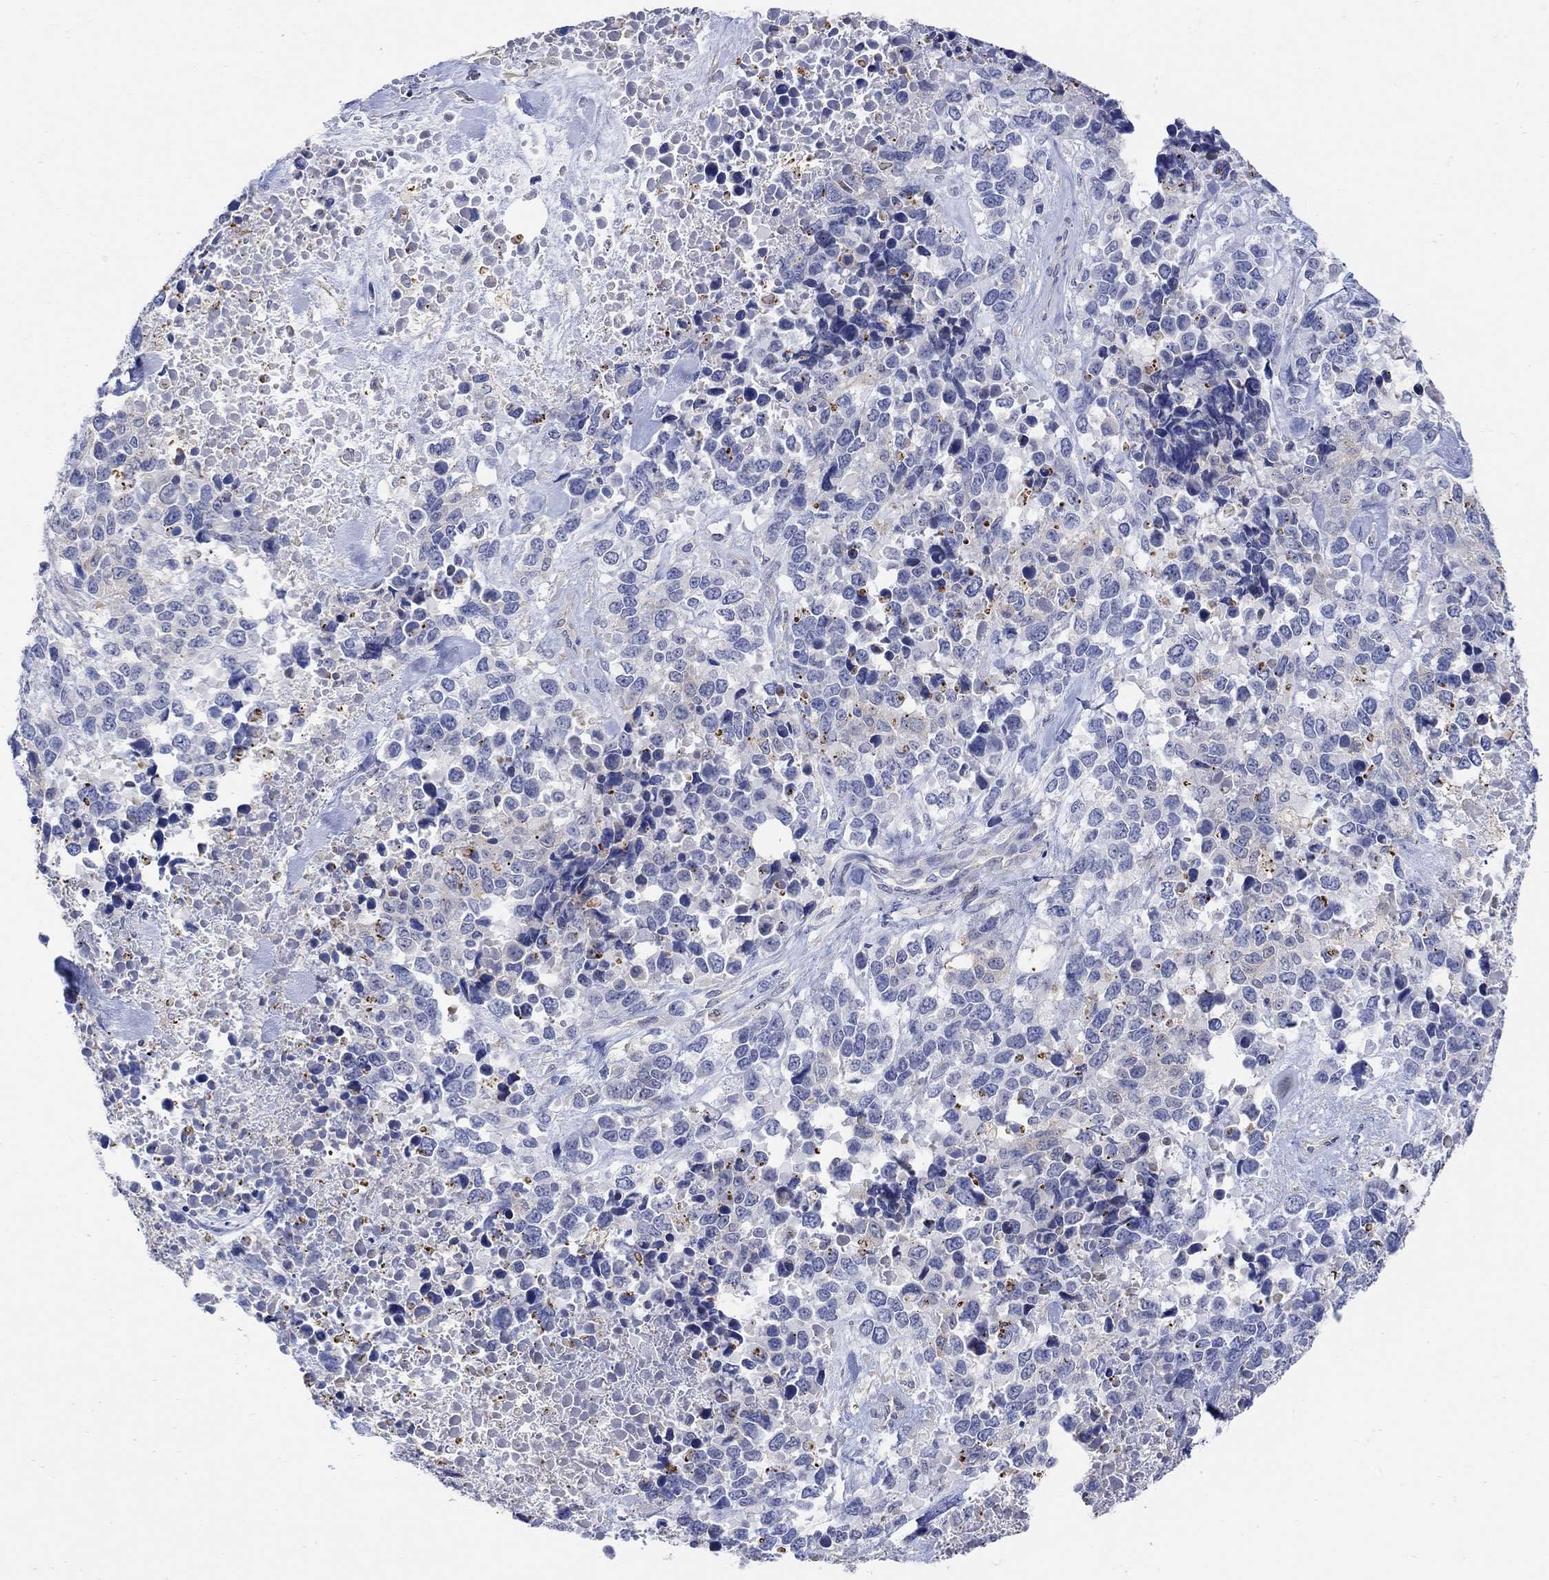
{"staining": {"intensity": "negative", "quantity": "none", "location": "none"}, "tissue": "melanoma", "cell_type": "Tumor cells", "image_type": "cancer", "snomed": [{"axis": "morphology", "description": "Malignant melanoma, Metastatic site"}, {"axis": "topography", "description": "Skin"}], "caption": "Tumor cells show no significant expression in malignant melanoma (metastatic site).", "gene": "TEKT3", "patient": {"sex": "male", "age": 84}}